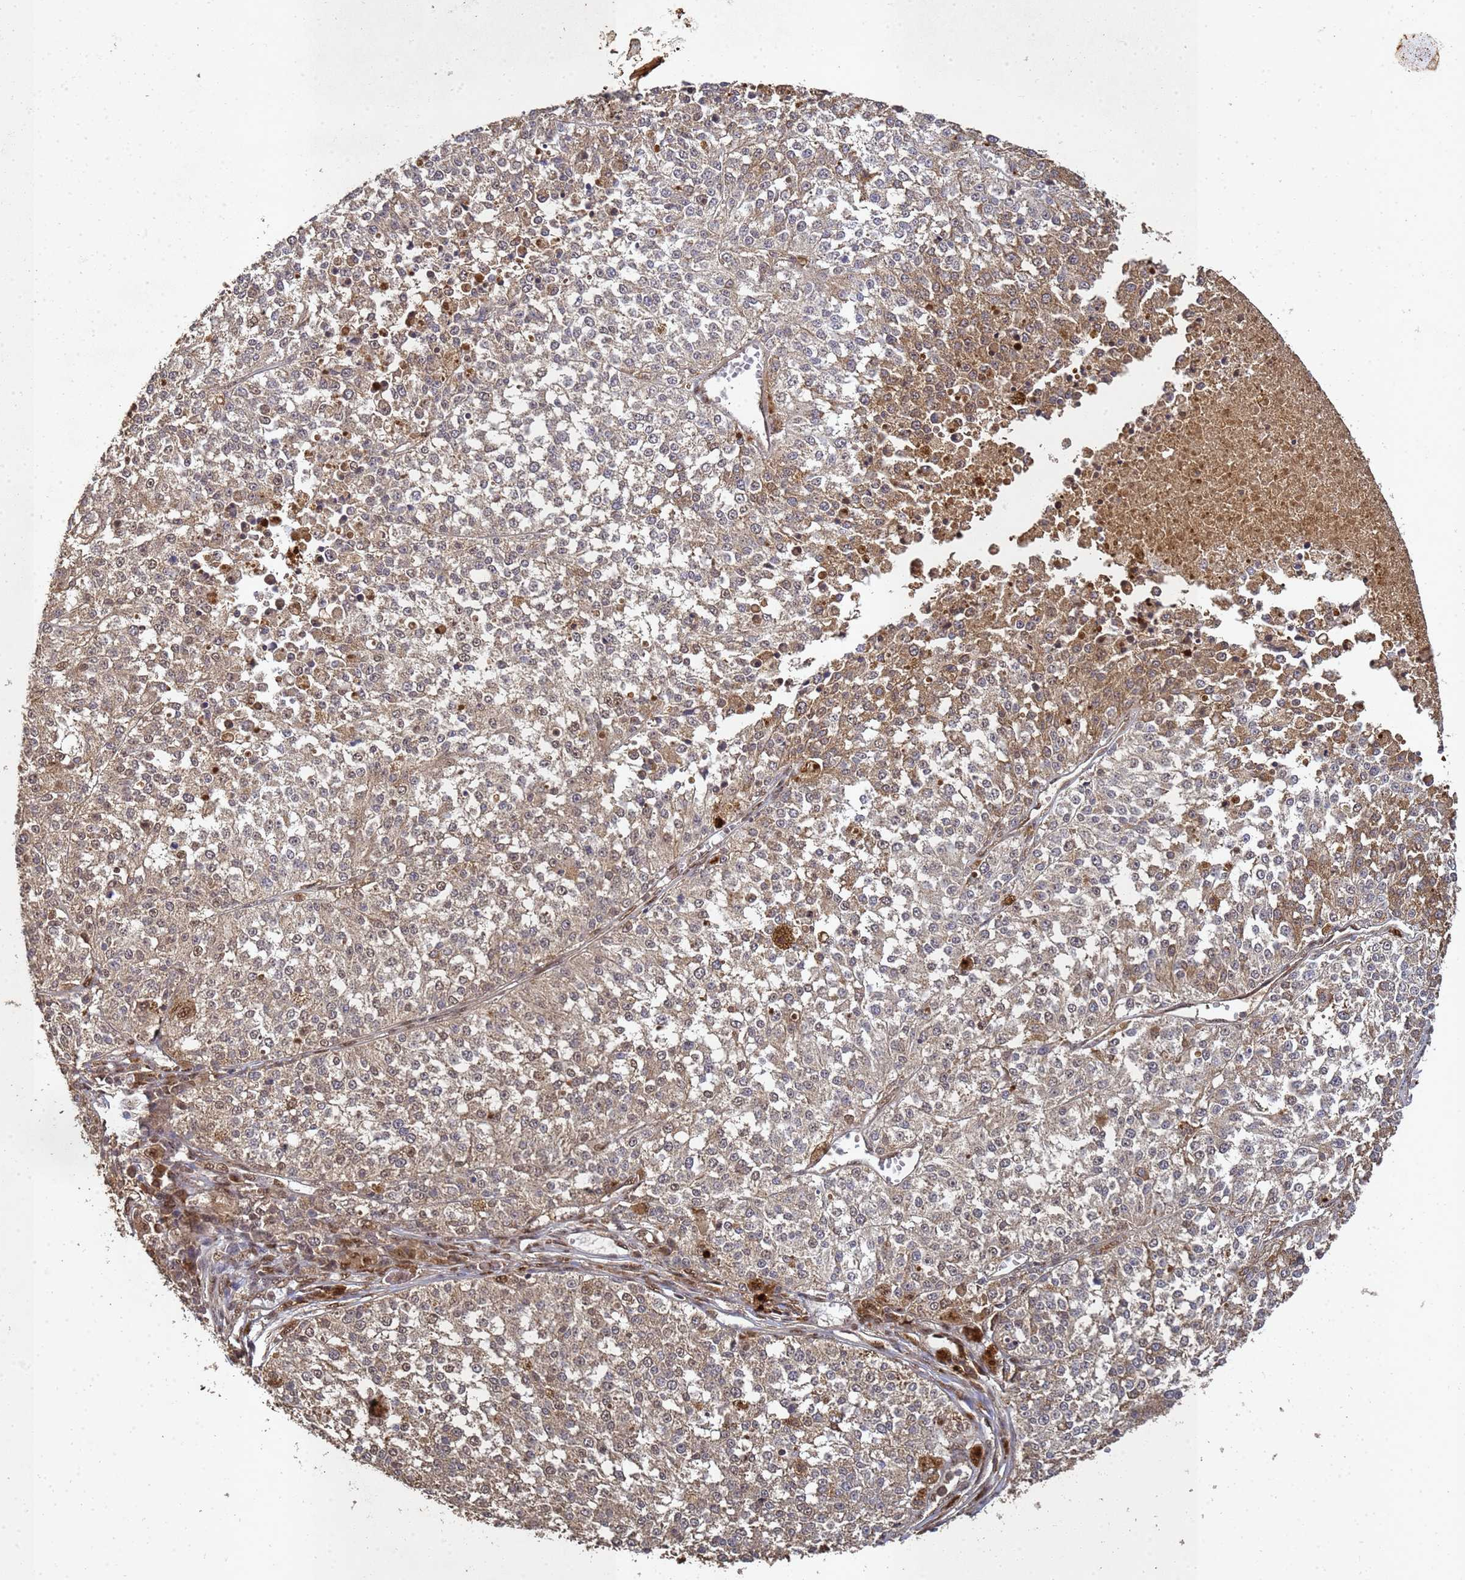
{"staining": {"intensity": "moderate", "quantity": "<25%", "location": "cytoplasmic/membranous"}, "tissue": "melanoma", "cell_type": "Tumor cells", "image_type": "cancer", "snomed": [{"axis": "morphology", "description": "Malignant melanoma, NOS"}, {"axis": "topography", "description": "Skin"}], "caption": "Human melanoma stained with a brown dye reveals moderate cytoplasmic/membranous positive expression in about <25% of tumor cells.", "gene": "SECISBP2", "patient": {"sex": "female", "age": 64}}